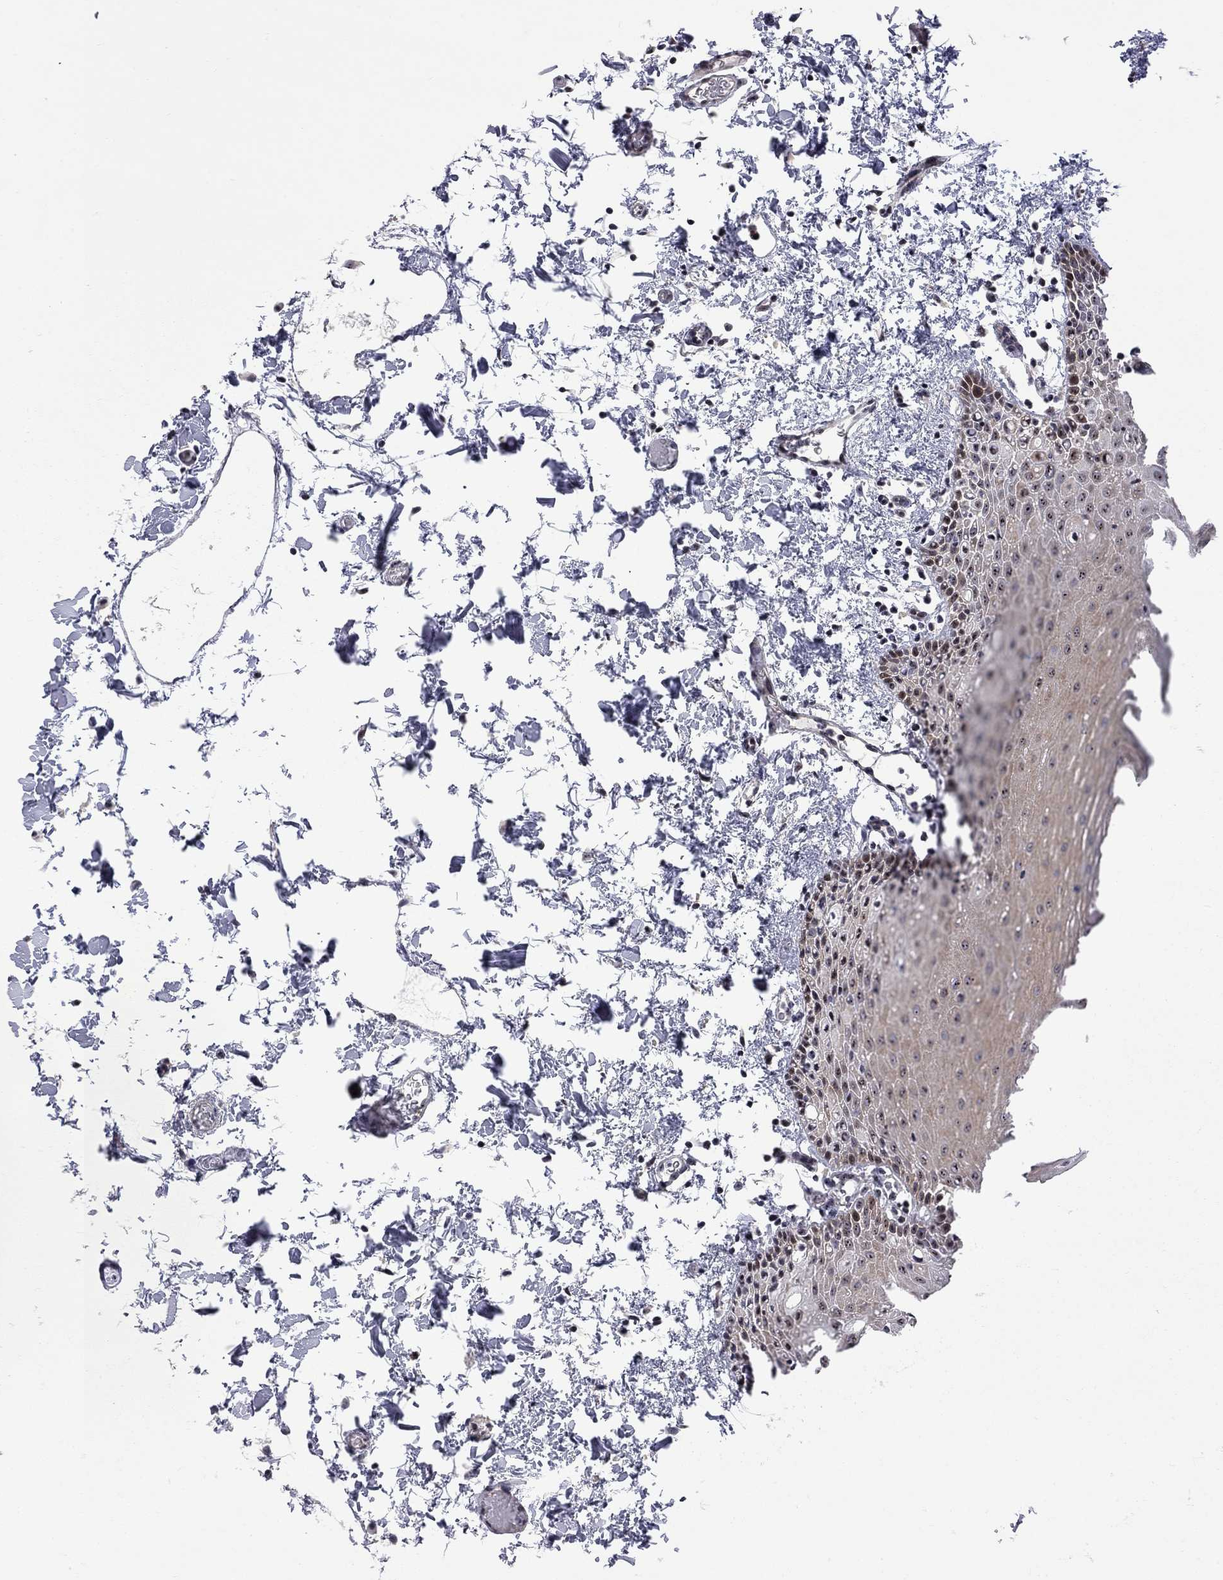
{"staining": {"intensity": "strong", "quantity": ">75%", "location": "nuclear"}, "tissue": "oral mucosa", "cell_type": "Squamous epithelial cells", "image_type": "normal", "snomed": [{"axis": "morphology", "description": "Normal tissue, NOS"}, {"axis": "topography", "description": "Oral tissue"}], "caption": "This micrograph demonstrates immunohistochemistry (IHC) staining of benign oral mucosa, with high strong nuclear positivity in approximately >75% of squamous epithelial cells.", "gene": "DHX33", "patient": {"sex": "male", "age": 81}}